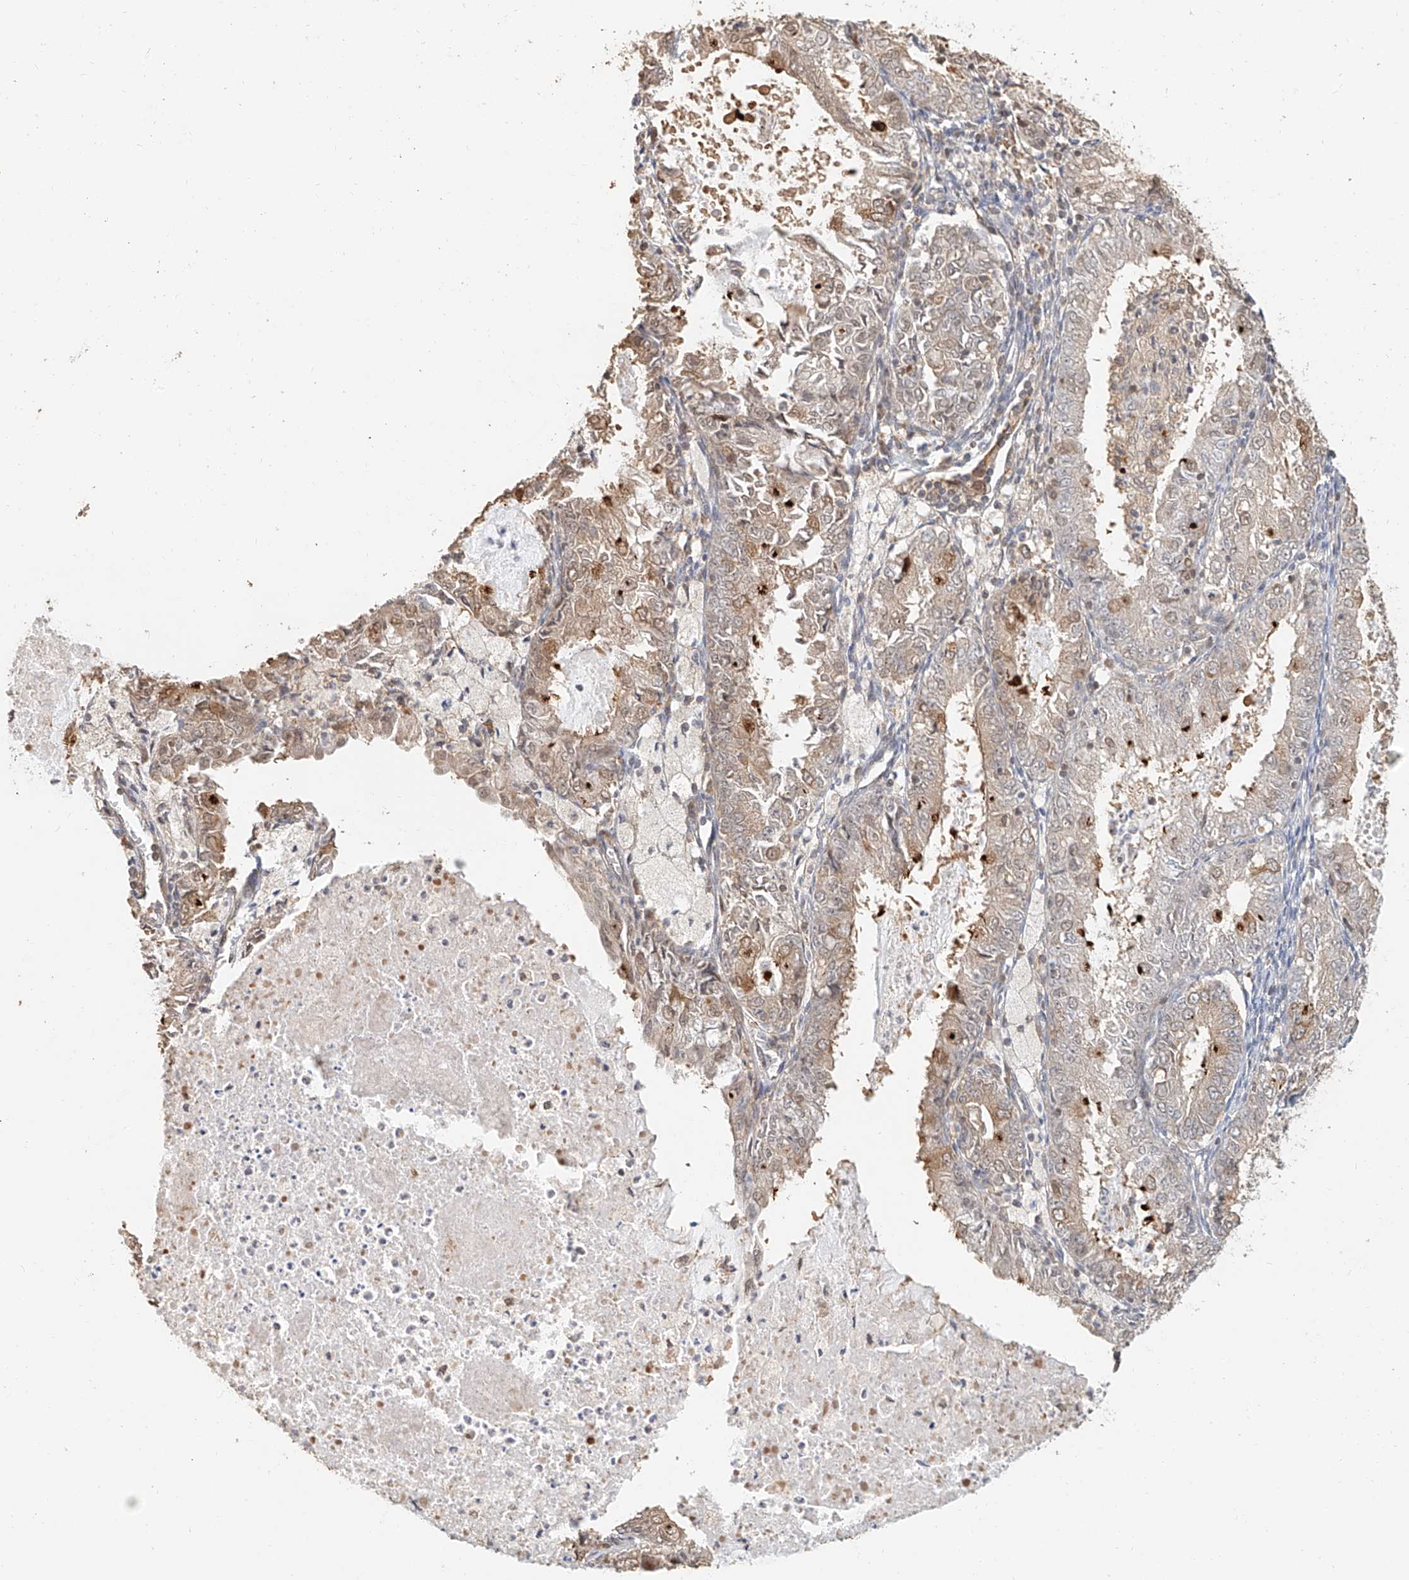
{"staining": {"intensity": "moderate", "quantity": "<25%", "location": "cytoplasmic/membranous"}, "tissue": "endometrial cancer", "cell_type": "Tumor cells", "image_type": "cancer", "snomed": [{"axis": "morphology", "description": "Adenocarcinoma, NOS"}, {"axis": "topography", "description": "Endometrium"}], "caption": "High-magnification brightfield microscopy of adenocarcinoma (endometrial) stained with DAB (3,3'-diaminobenzidine) (brown) and counterstained with hematoxylin (blue). tumor cells exhibit moderate cytoplasmic/membranous expression is seen in about<25% of cells.", "gene": "NAP1L1", "patient": {"sex": "female", "age": 57}}